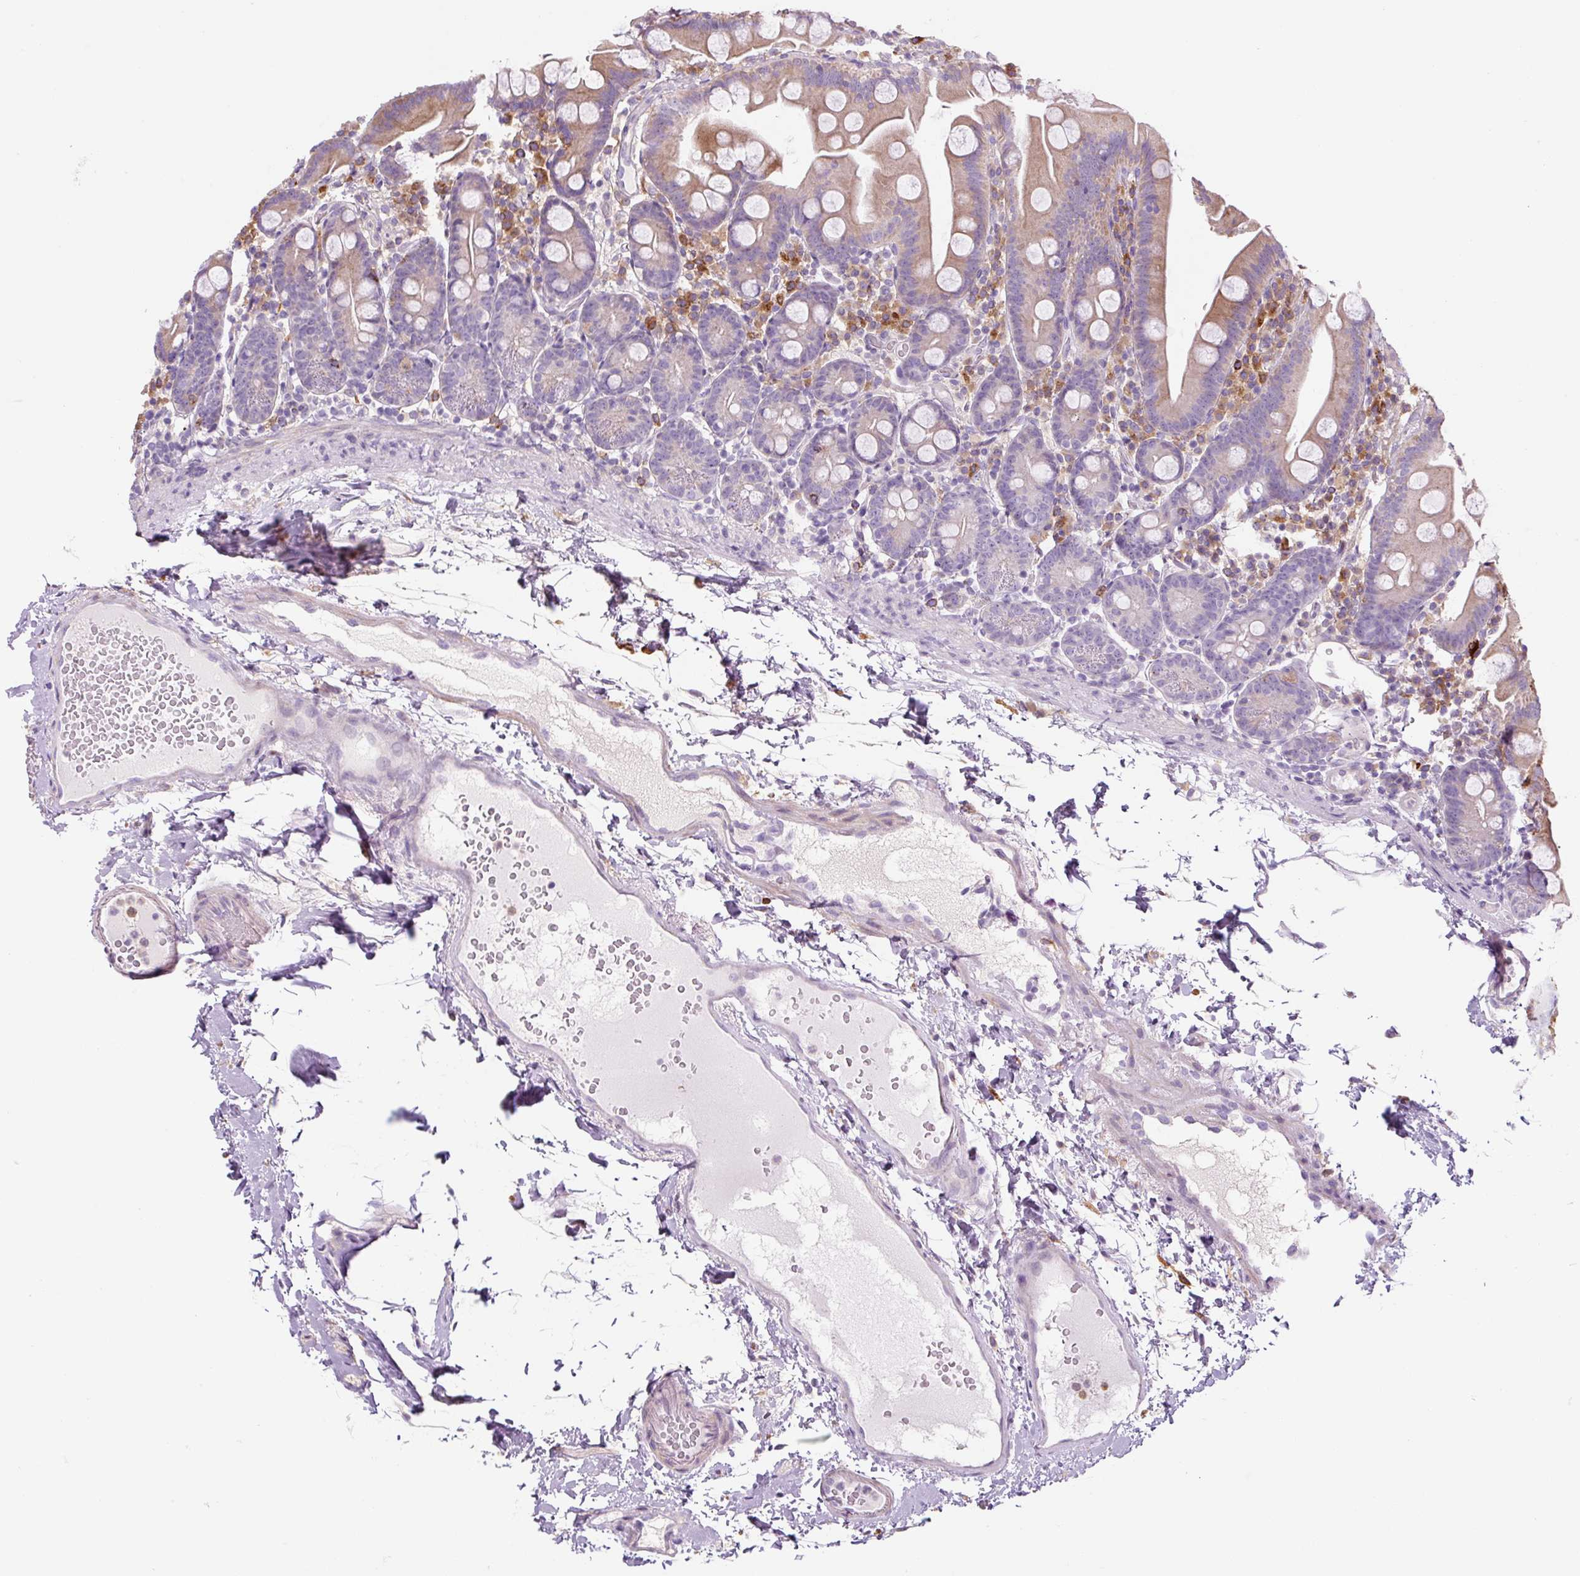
{"staining": {"intensity": "weak", "quantity": "25%-75%", "location": "cytoplasmic/membranous"}, "tissue": "small intestine", "cell_type": "Glandular cells", "image_type": "normal", "snomed": [{"axis": "morphology", "description": "Normal tissue, NOS"}, {"axis": "topography", "description": "Small intestine"}], "caption": "This photomicrograph exhibits IHC staining of benign human small intestine, with low weak cytoplasmic/membranous expression in approximately 25%-75% of glandular cells.", "gene": "FUT10", "patient": {"sex": "female", "age": 68}}